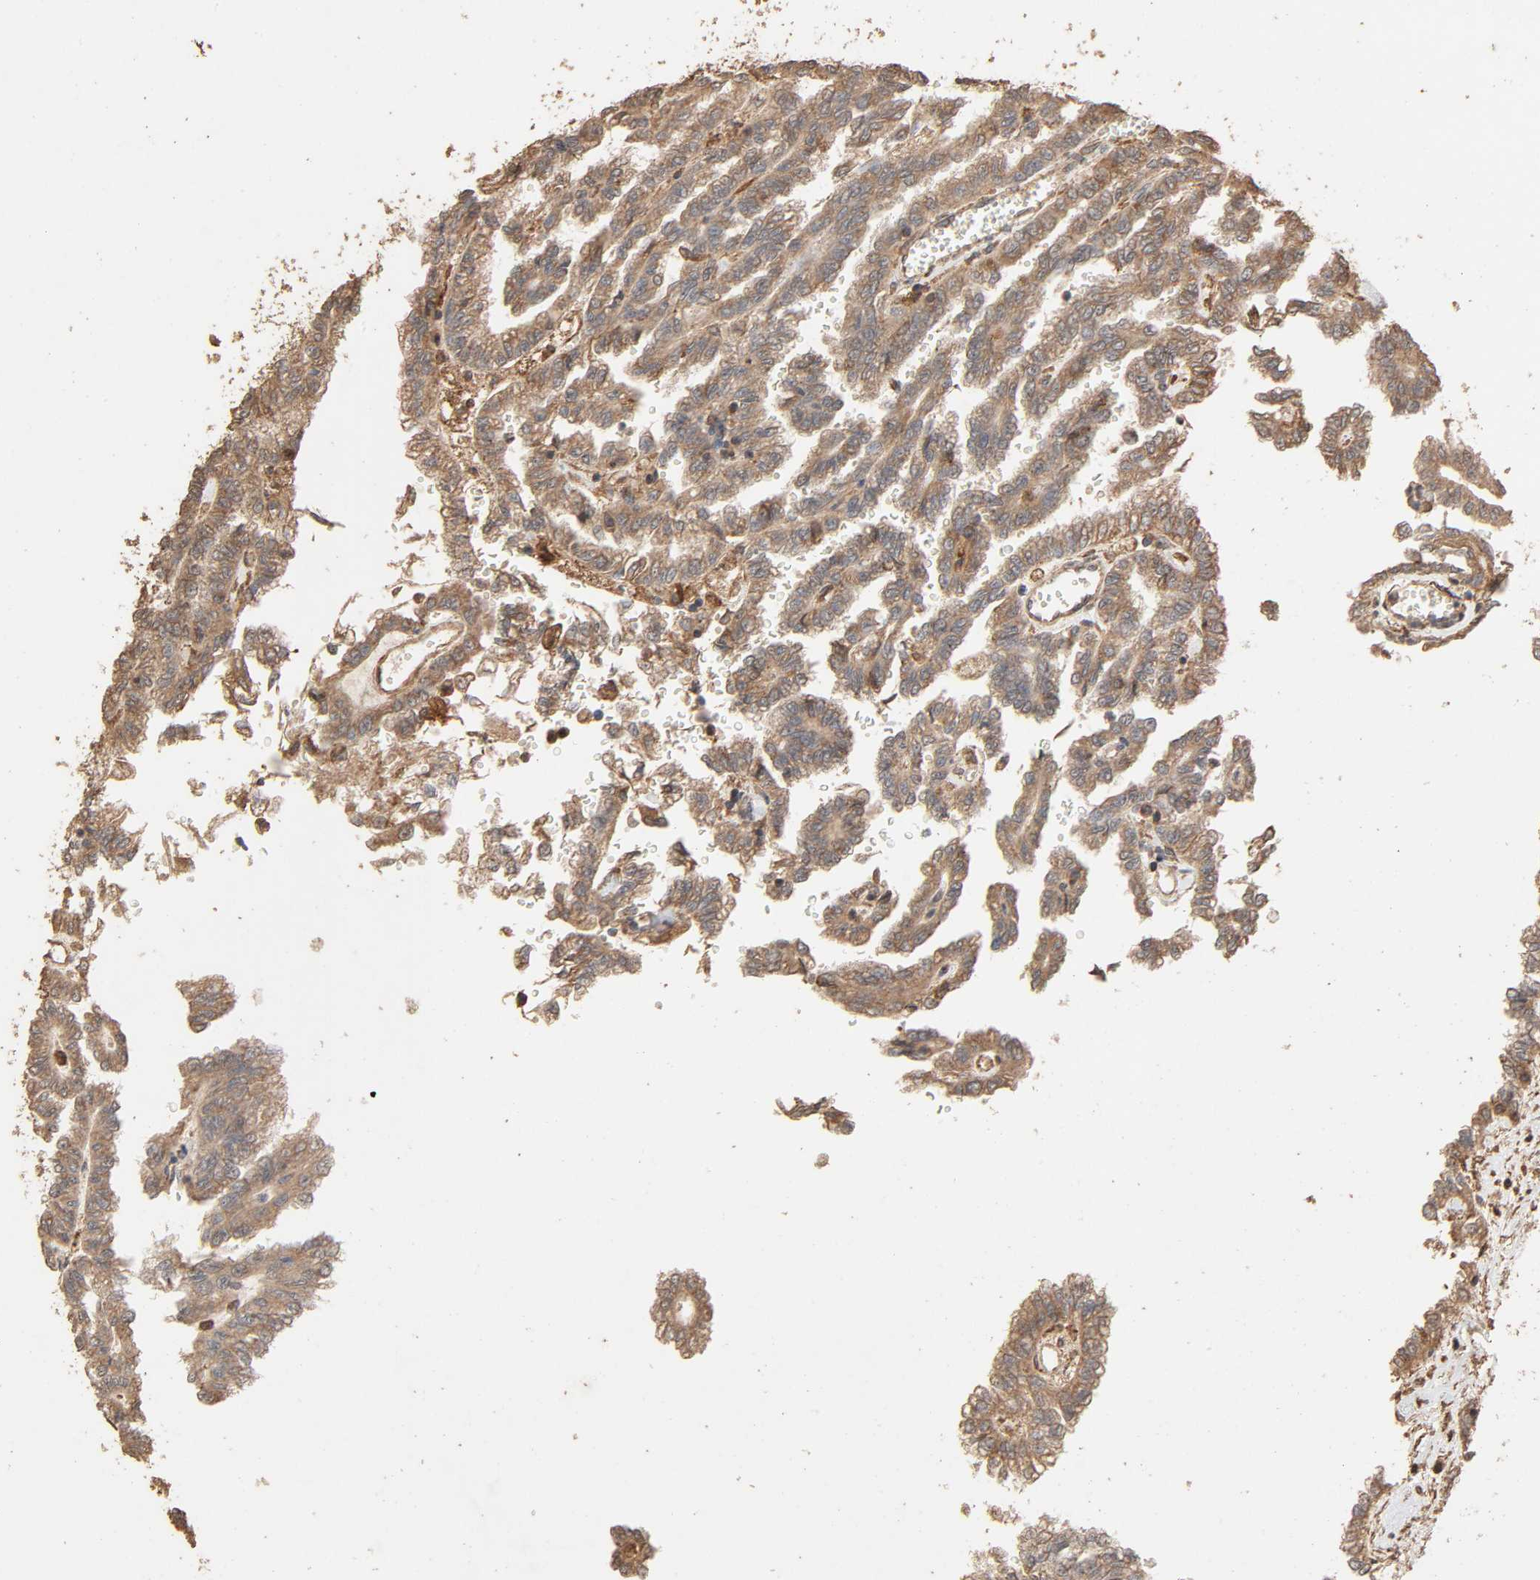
{"staining": {"intensity": "moderate", "quantity": "25%-75%", "location": "cytoplasmic/membranous"}, "tissue": "renal cancer", "cell_type": "Tumor cells", "image_type": "cancer", "snomed": [{"axis": "morphology", "description": "Inflammation, NOS"}, {"axis": "morphology", "description": "Adenocarcinoma, NOS"}, {"axis": "topography", "description": "Kidney"}], "caption": "Immunohistochemistry (IHC) of human renal cancer reveals medium levels of moderate cytoplasmic/membranous staining in about 25%-75% of tumor cells.", "gene": "RPS6KA6", "patient": {"sex": "male", "age": 68}}